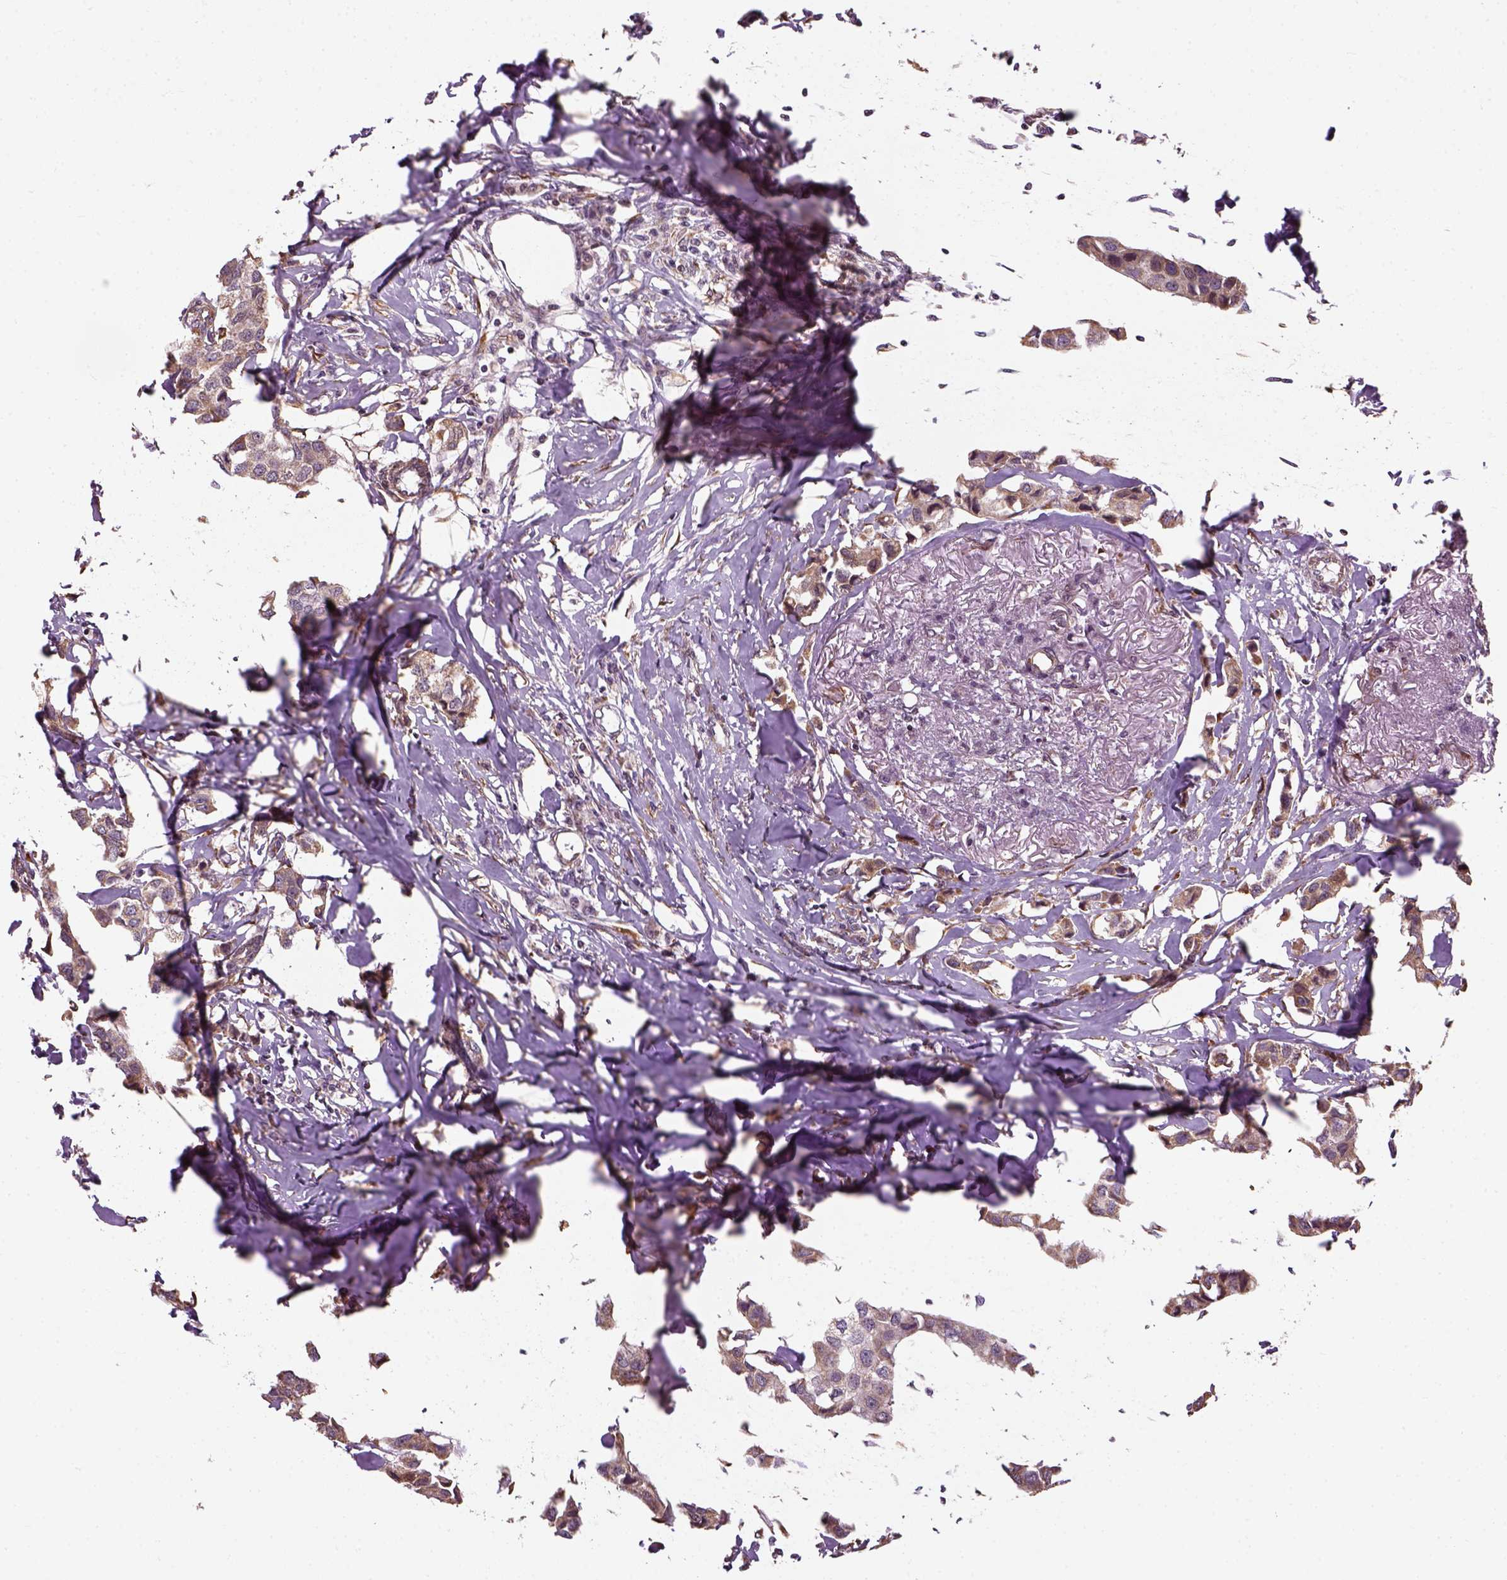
{"staining": {"intensity": "weak", "quantity": ">75%", "location": "cytoplasmic/membranous"}, "tissue": "breast cancer", "cell_type": "Tumor cells", "image_type": "cancer", "snomed": [{"axis": "morphology", "description": "Duct carcinoma"}, {"axis": "topography", "description": "Breast"}], "caption": "Protein analysis of invasive ductal carcinoma (breast) tissue exhibits weak cytoplasmic/membranous expression in about >75% of tumor cells.", "gene": "XK", "patient": {"sex": "female", "age": 80}}